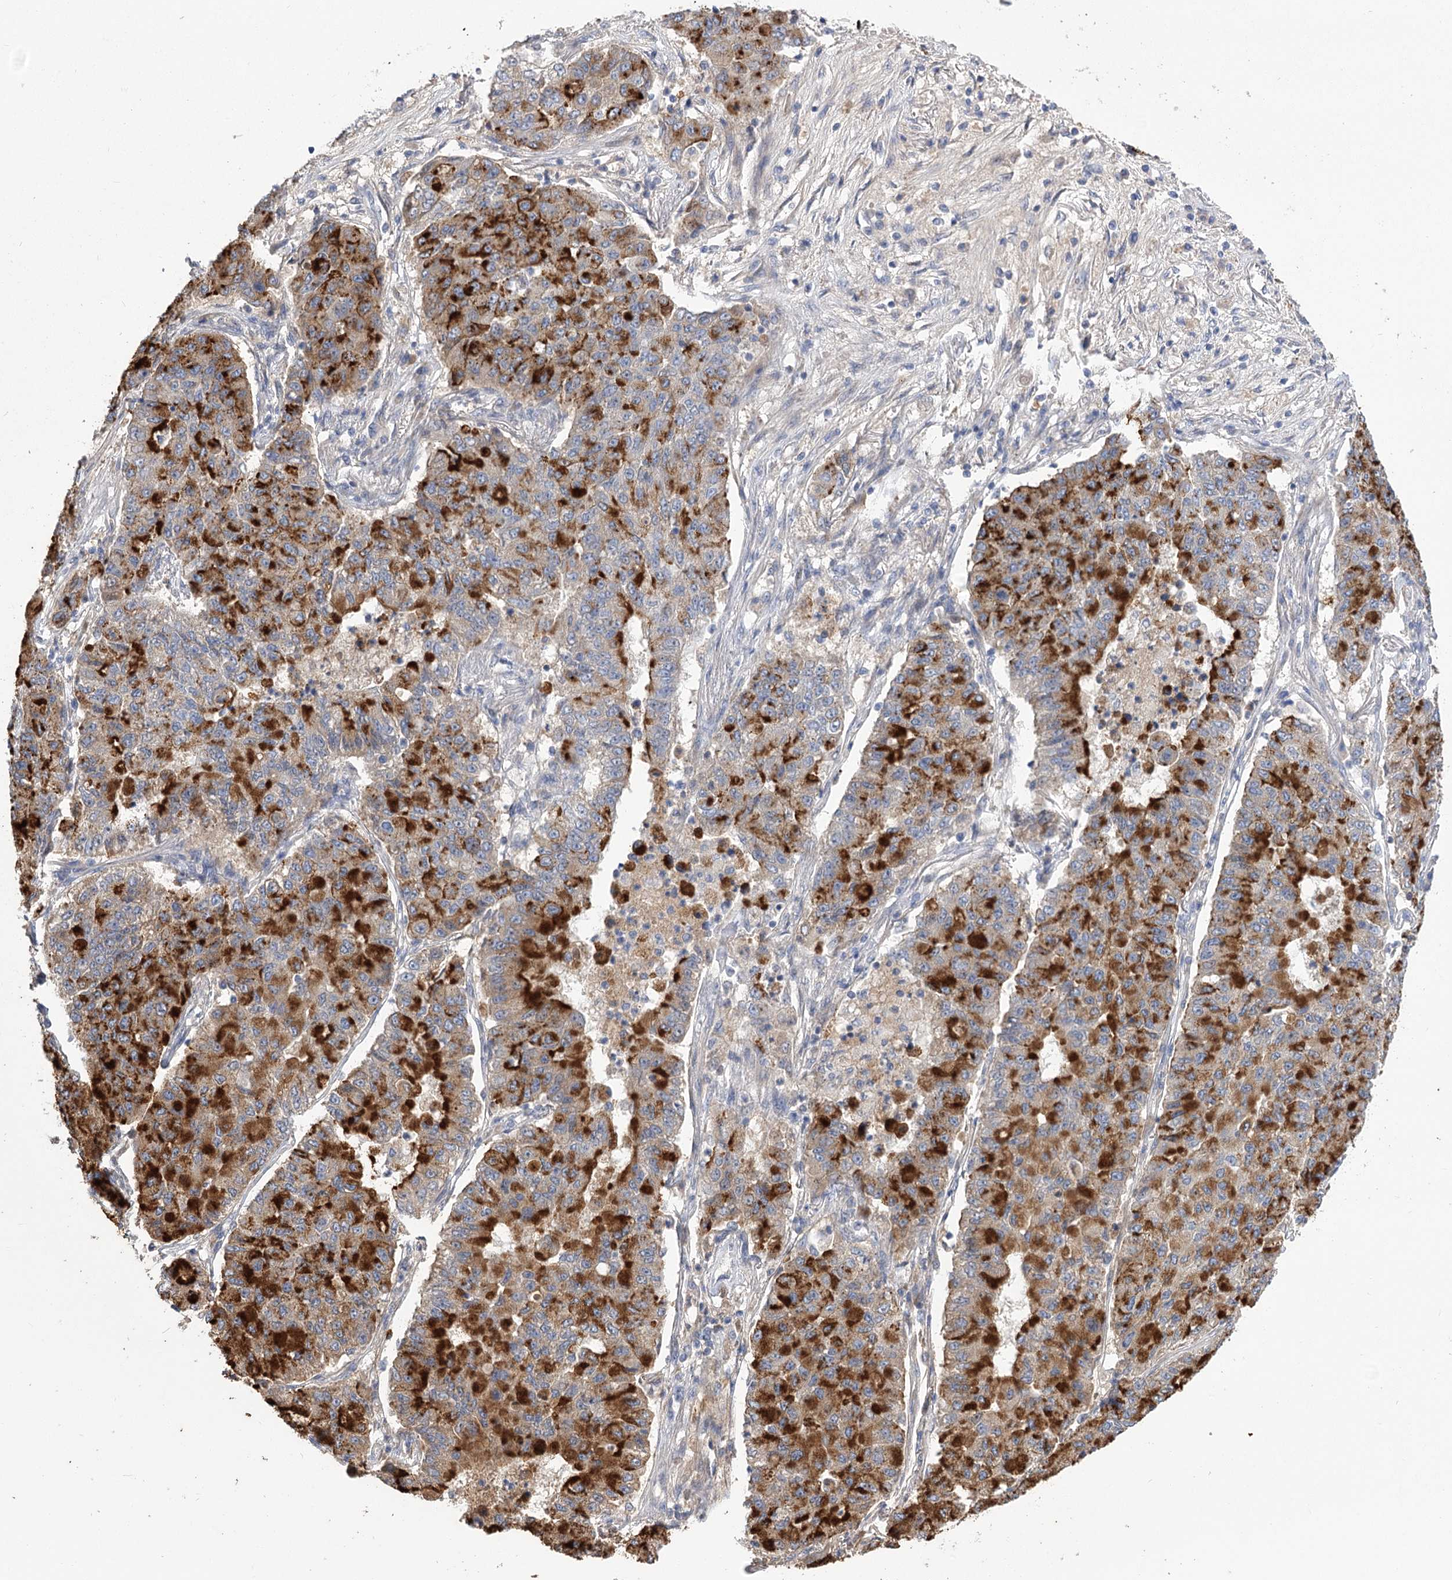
{"staining": {"intensity": "strong", "quantity": "25%-75%", "location": "cytoplasmic/membranous"}, "tissue": "lung cancer", "cell_type": "Tumor cells", "image_type": "cancer", "snomed": [{"axis": "morphology", "description": "Squamous cell carcinoma, NOS"}, {"axis": "topography", "description": "Lung"}], "caption": "Approximately 25%-75% of tumor cells in lung squamous cell carcinoma reveal strong cytoplasmic/membranous protein expression as visualized by brown immunohistochemical staining.", "gene": "PBLD", "patient": {"sex": "male", "age": 74}}